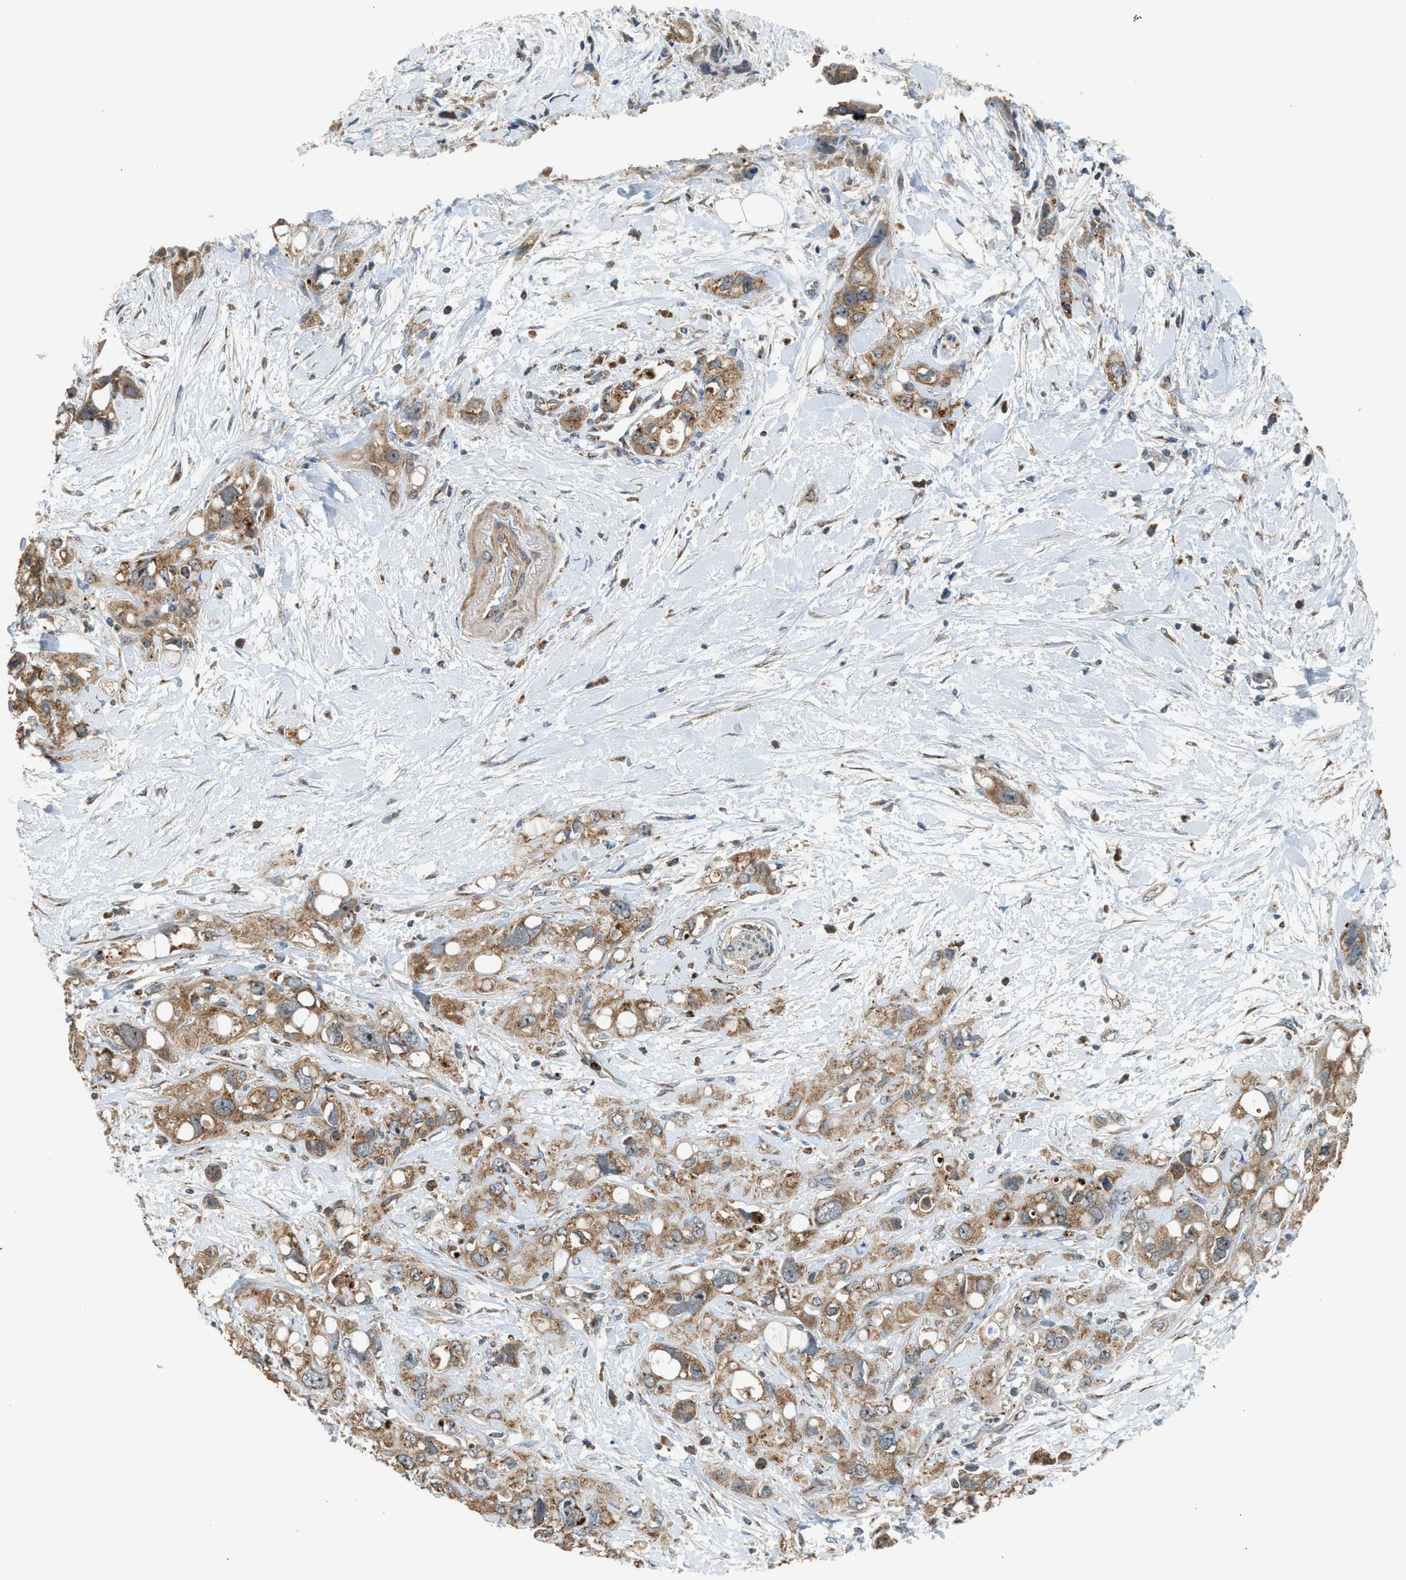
{"staining": {"intensity": "moderate", "quantity": ">75%", "location": "cytoplasmic/membranous"}, "tissue": "pancreatic cancer", "cell_type": "Tumor cells", "image_type": "cancer", "snomed": [{"axis": "morphology", "description": "Adenocarcinoma, NOS"}, {"axis": "topography", "description": "Pancreas"}], "caption": "IHC (DAB (3,3'-diaminobenzidine)) staining of human pancreatic cancer exhibits moderate cytoplasmic/membranous protein staining in about >75% of tumor cells. The staining was performed using DAB (3,3'-diaminobenzidine), with brown indicating positive protein expression. Nuclei are stained blue with hematoxylin.", "gene": "STARD3", "patient": {"sex": "female", "age": 56}}